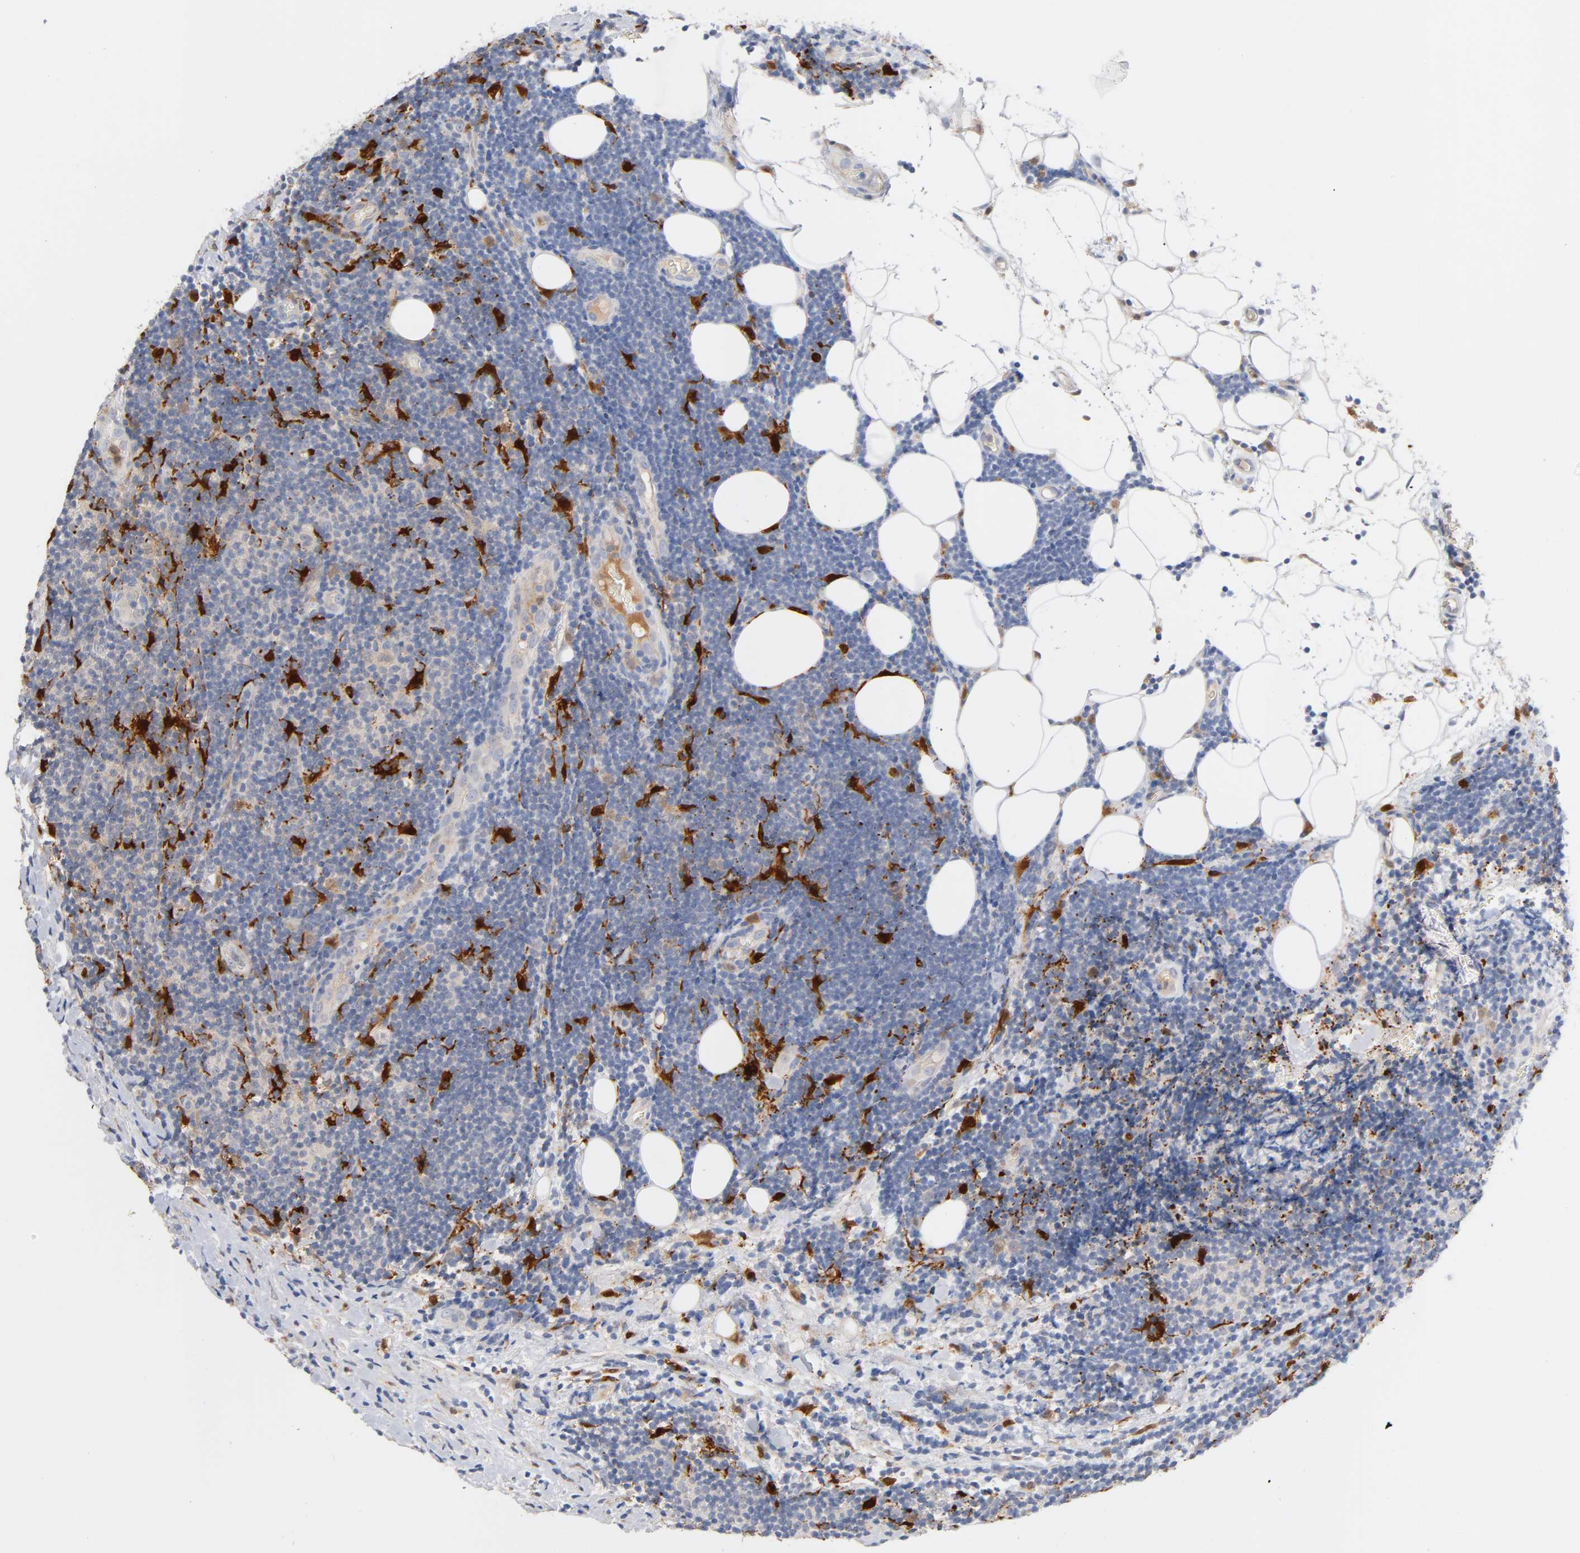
{"staining": {"intensity": "weak", "quantity": "<25%", "location": "cytoplasmic/membranous"}, "tissue": "lymphoma", "cell_type": "Tumor cells", "image_type": "cancer", "snomed": [{"axis": "morphology", "description": "Malignant lymphoma, non-Hodgkin's type, Low grade"}, {"axis": "topography", "description": "Lymph node"}], "caption": "An image of low-grade malignant lymphoma, non-Hodgkin's type stained for a protein exhibits no brown staining in tumor cells.", "gene": "IL18", "patient": {"sex": "male", "age": 83}}